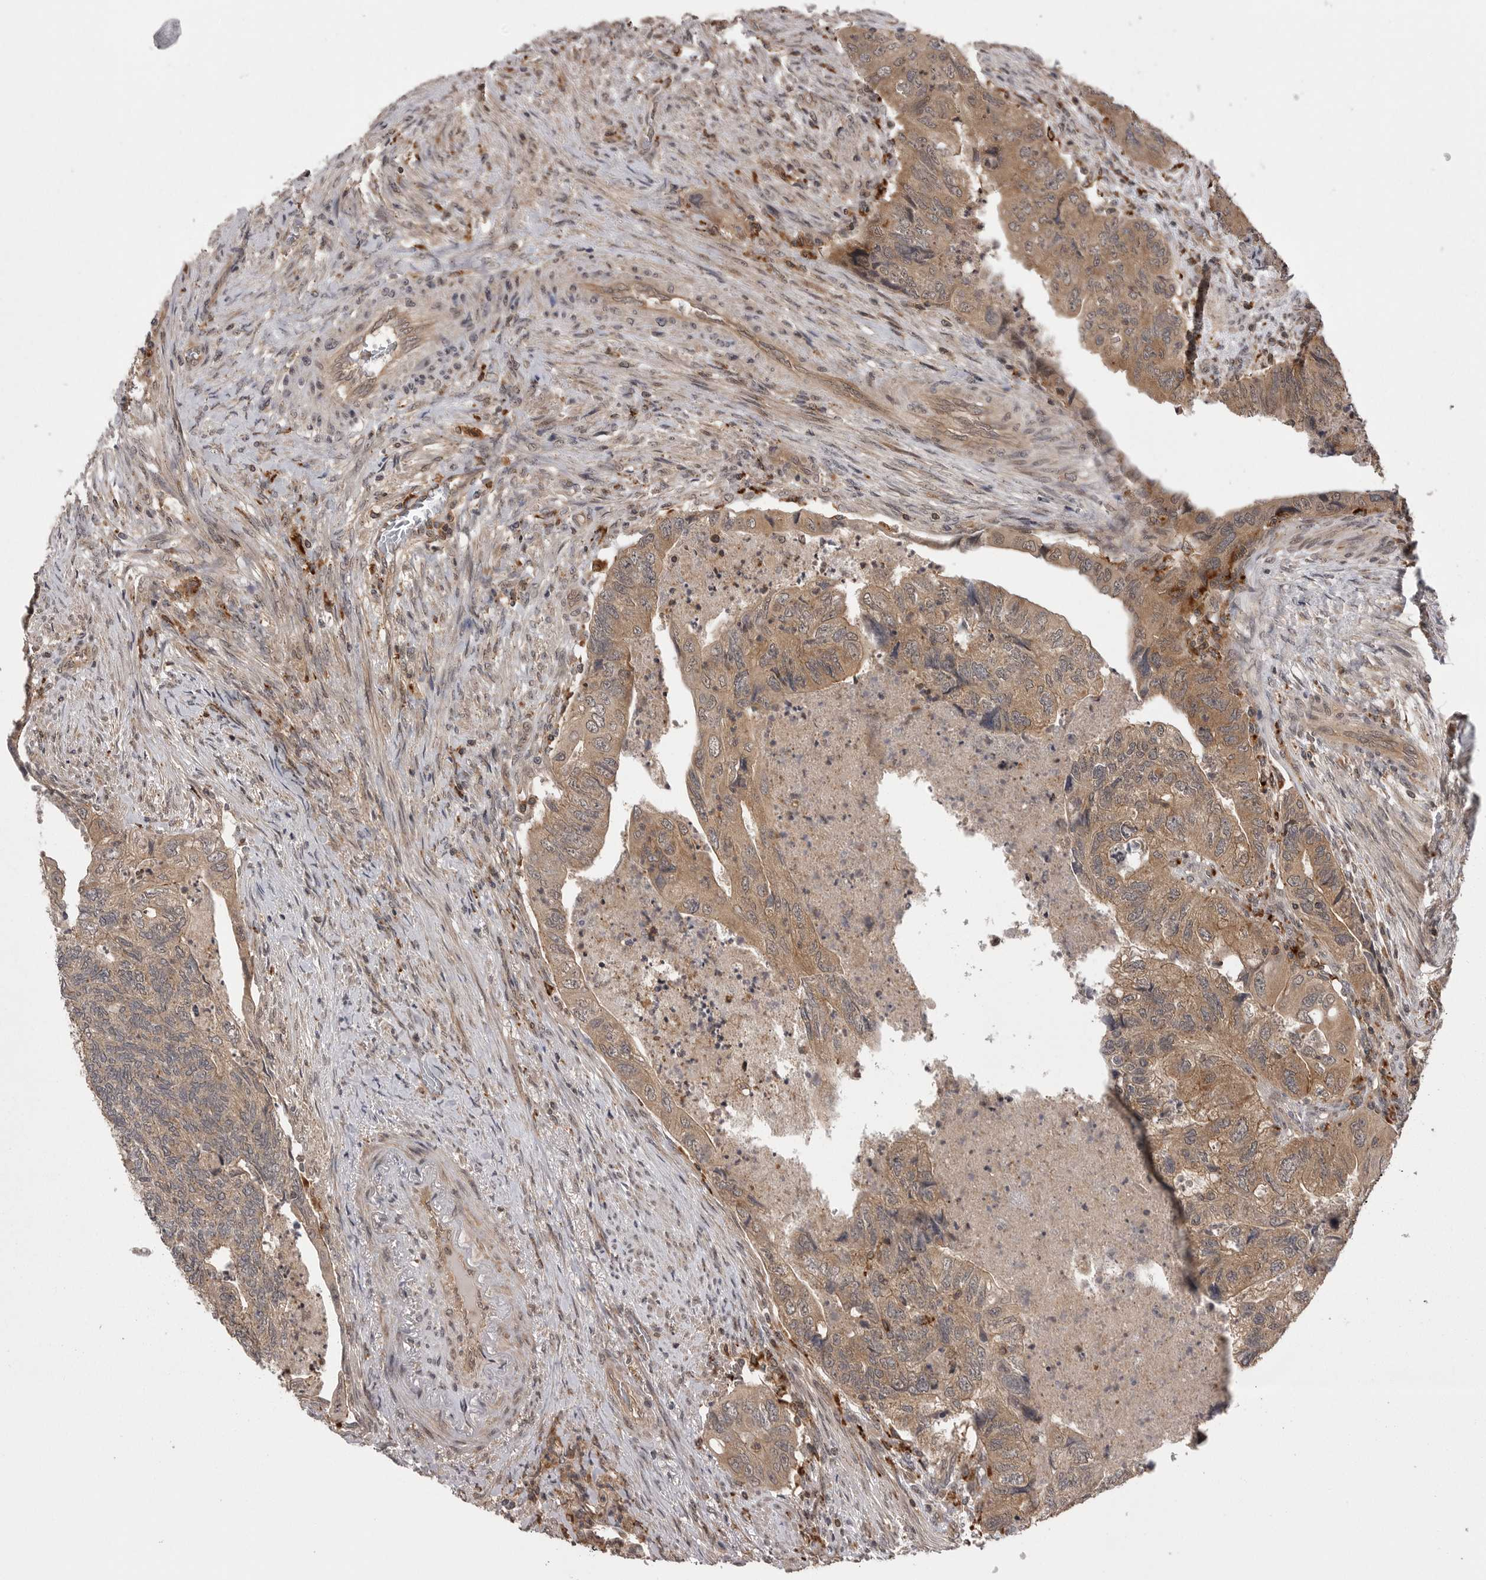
{"staining": {"intensity": "moderate", "quantity": ">75%", "location": "cytoplasmic/membranous"}, "tissue": "colorectal cancer", "cell_type": "Tumor cells", "image_type": "cancer", "snomed": [{"axis": "morphology", "description": "Adenocarcinoma, NOS"}, {"axis": "topography", "description": "Rectum"}], "caption": "Colorectal cancer stained with immunohistochemistry demonstrates moderate cytoplasmic/membranous positivity in approximately >75% of tumor cells. The staining was performed using DAB to visualize the protein expression in brown, while the nuclei were stained in blue with hematoxylin (Magnification: 20x).", "gene": "AOAH", "patient": {"sex": "male", "age": 63}}